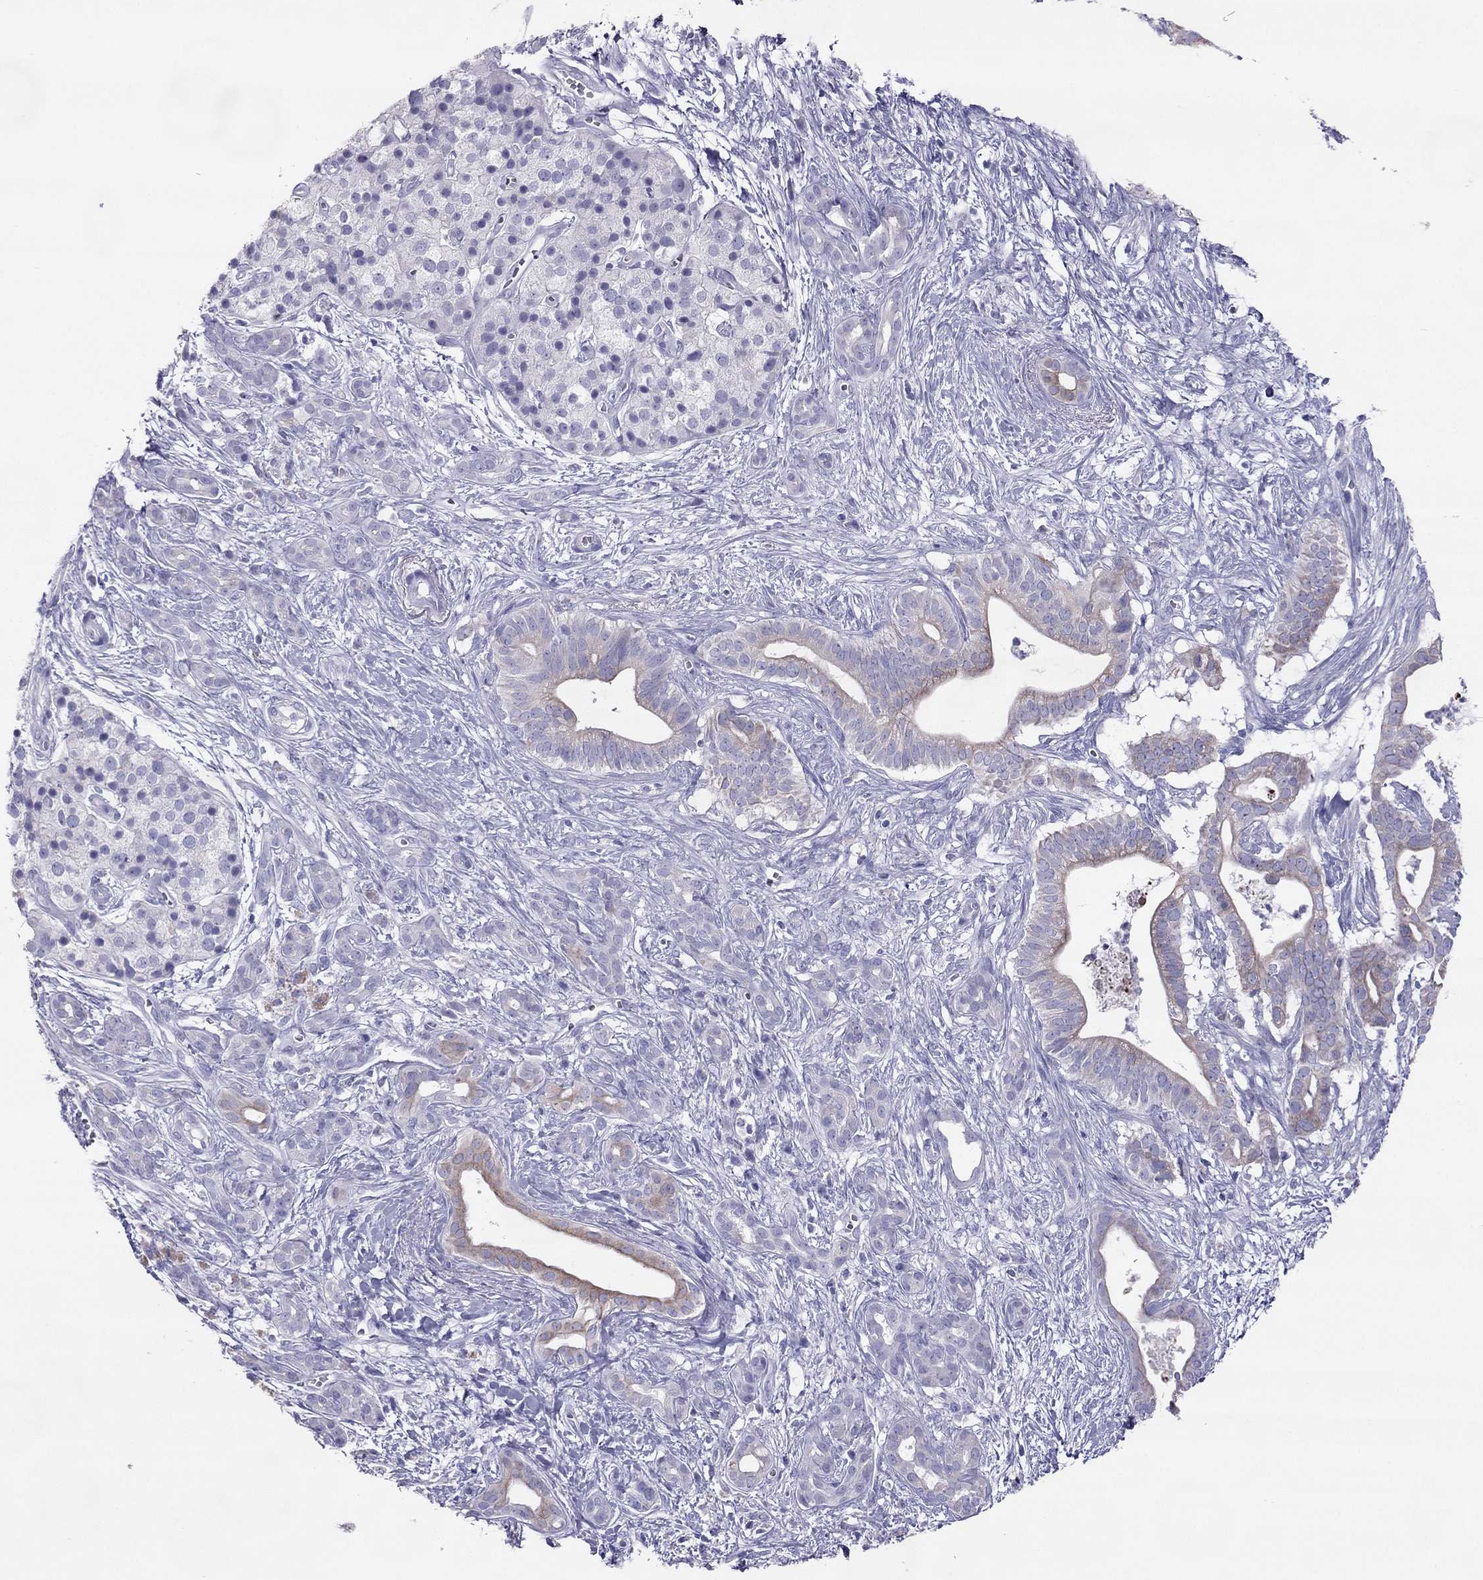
{"staining": {"intensity": "weak", "quantity": "<25%", "location": "cytoplasmic/membranous"}, "tissue": "pancreatic cancer", "cell_type": "Tumor cells", "image_type": "cancer", "snomed": [{"axis": "morphology", "description": "Adenocarcinoma, NOS"}, {"axis": "topography", "description": "Pancreas"}], "caption": "Immunohistochemistry (IHC) histopathology image of neoplastic tissue: human pancreatic cancer stained with DAB exhibits no significant protein positivity in tumor cells.", "gene": "MAEL", "patient": {"sex": "male", "age": 61}}